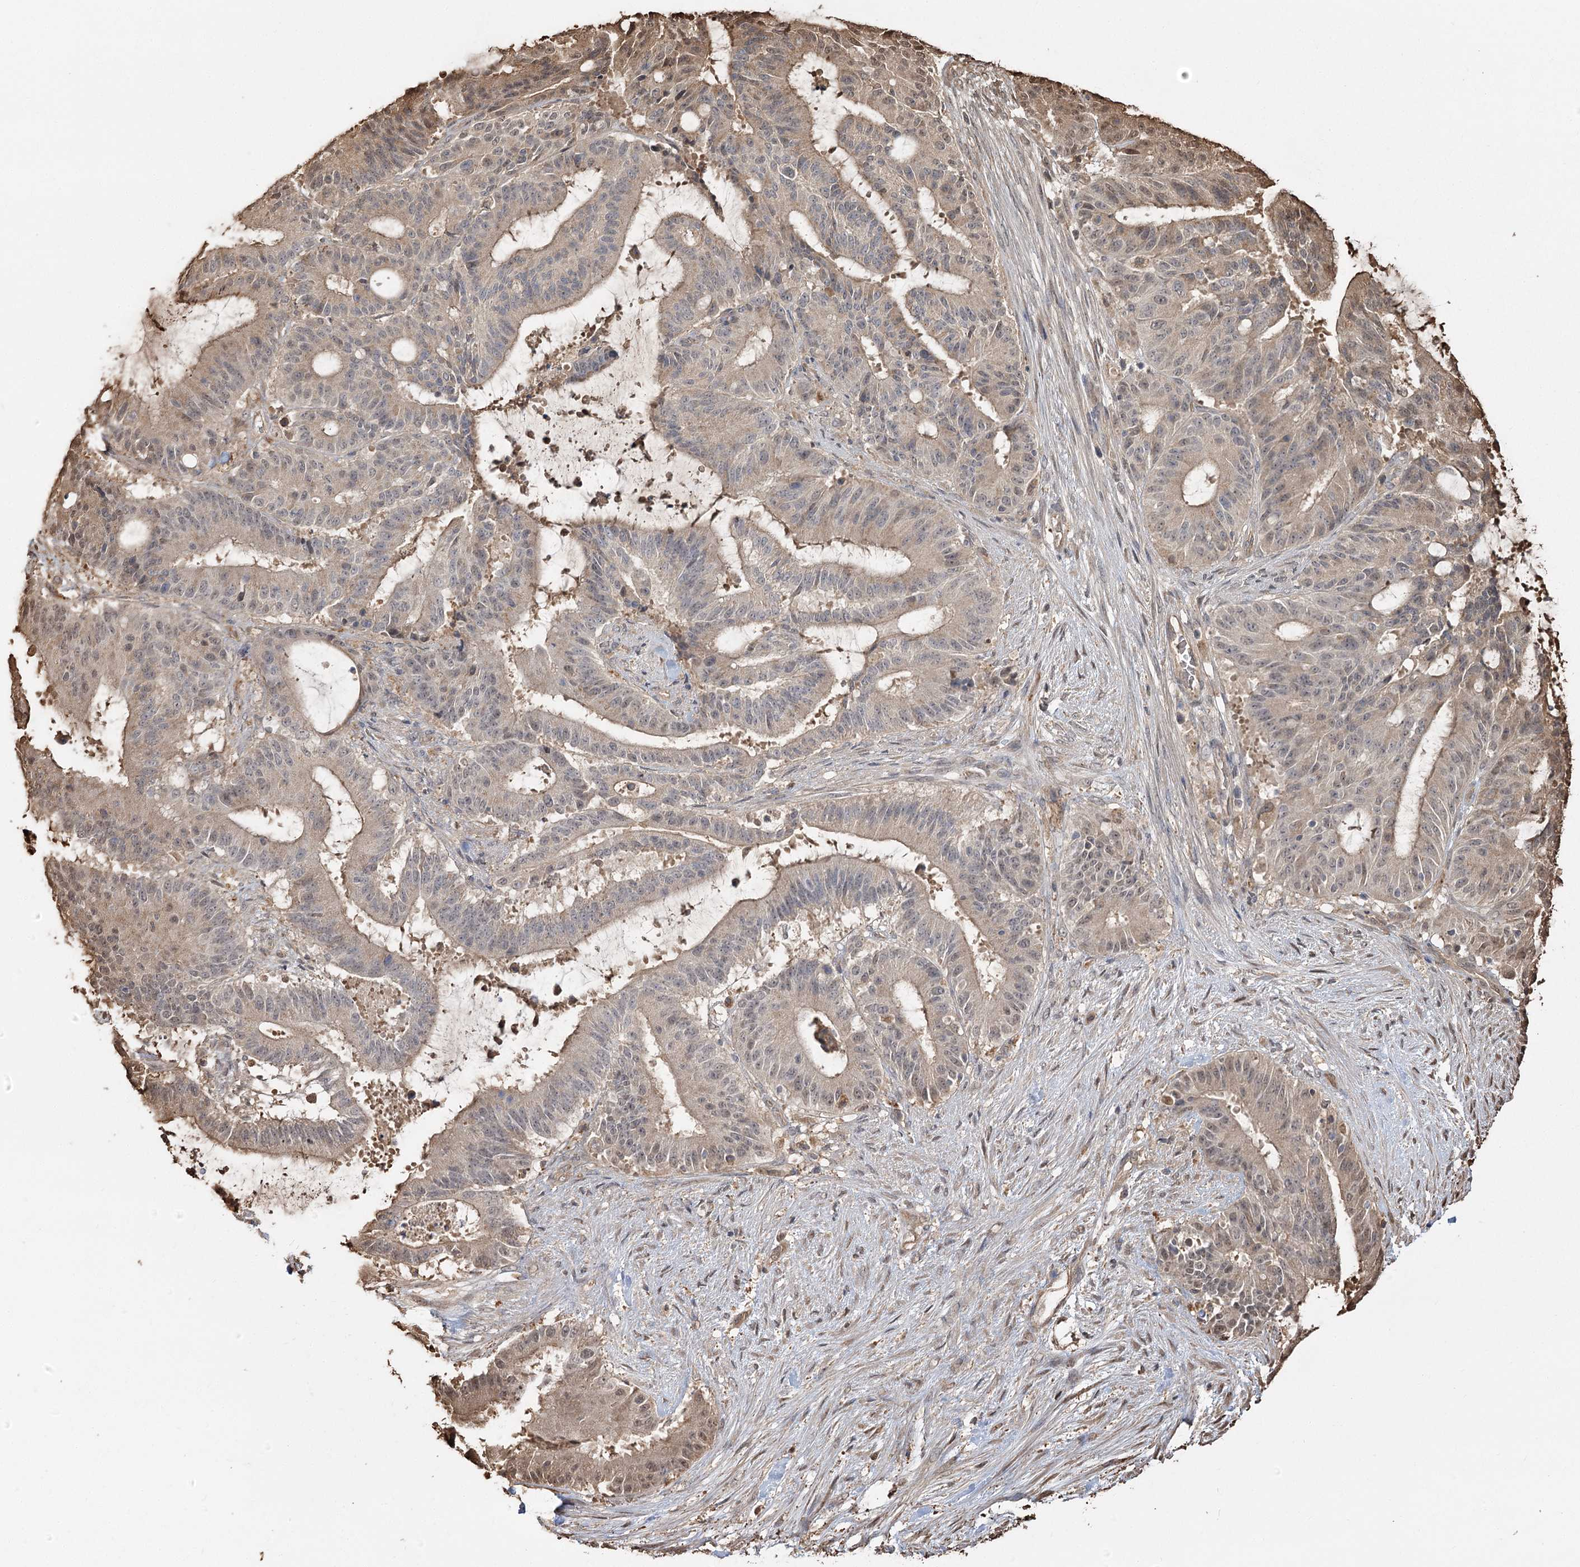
{"staining": {"intensity": "weak", "quantity": "<25%", "location": "cytoplasmic/membranous,nuclear"}, "tissue": "liver cancer", "cell_type": "Tumor cells", "image_type": "cancer", "snomed": [{"axis": "morphology", "description": "Normal tissue, NOS"}, {"axis": "morphology", "description": "Cholangiocarcinoma"}, {"axis": "topography", "description": "Liver"}, {"axis": "topography", "description": "Peripheral nerve tissue"}], "caption": "Tumor cells are negative for protein expression in human cholangiocarcinoma (liver). The staining was performed using DAB to visualize the protein expression in brown, while the nuclei were stained in blue with hematoxylin (Magnification: 20x).", "gene": "PLCH1", "patient": {"sex": "female", "age": 73}}